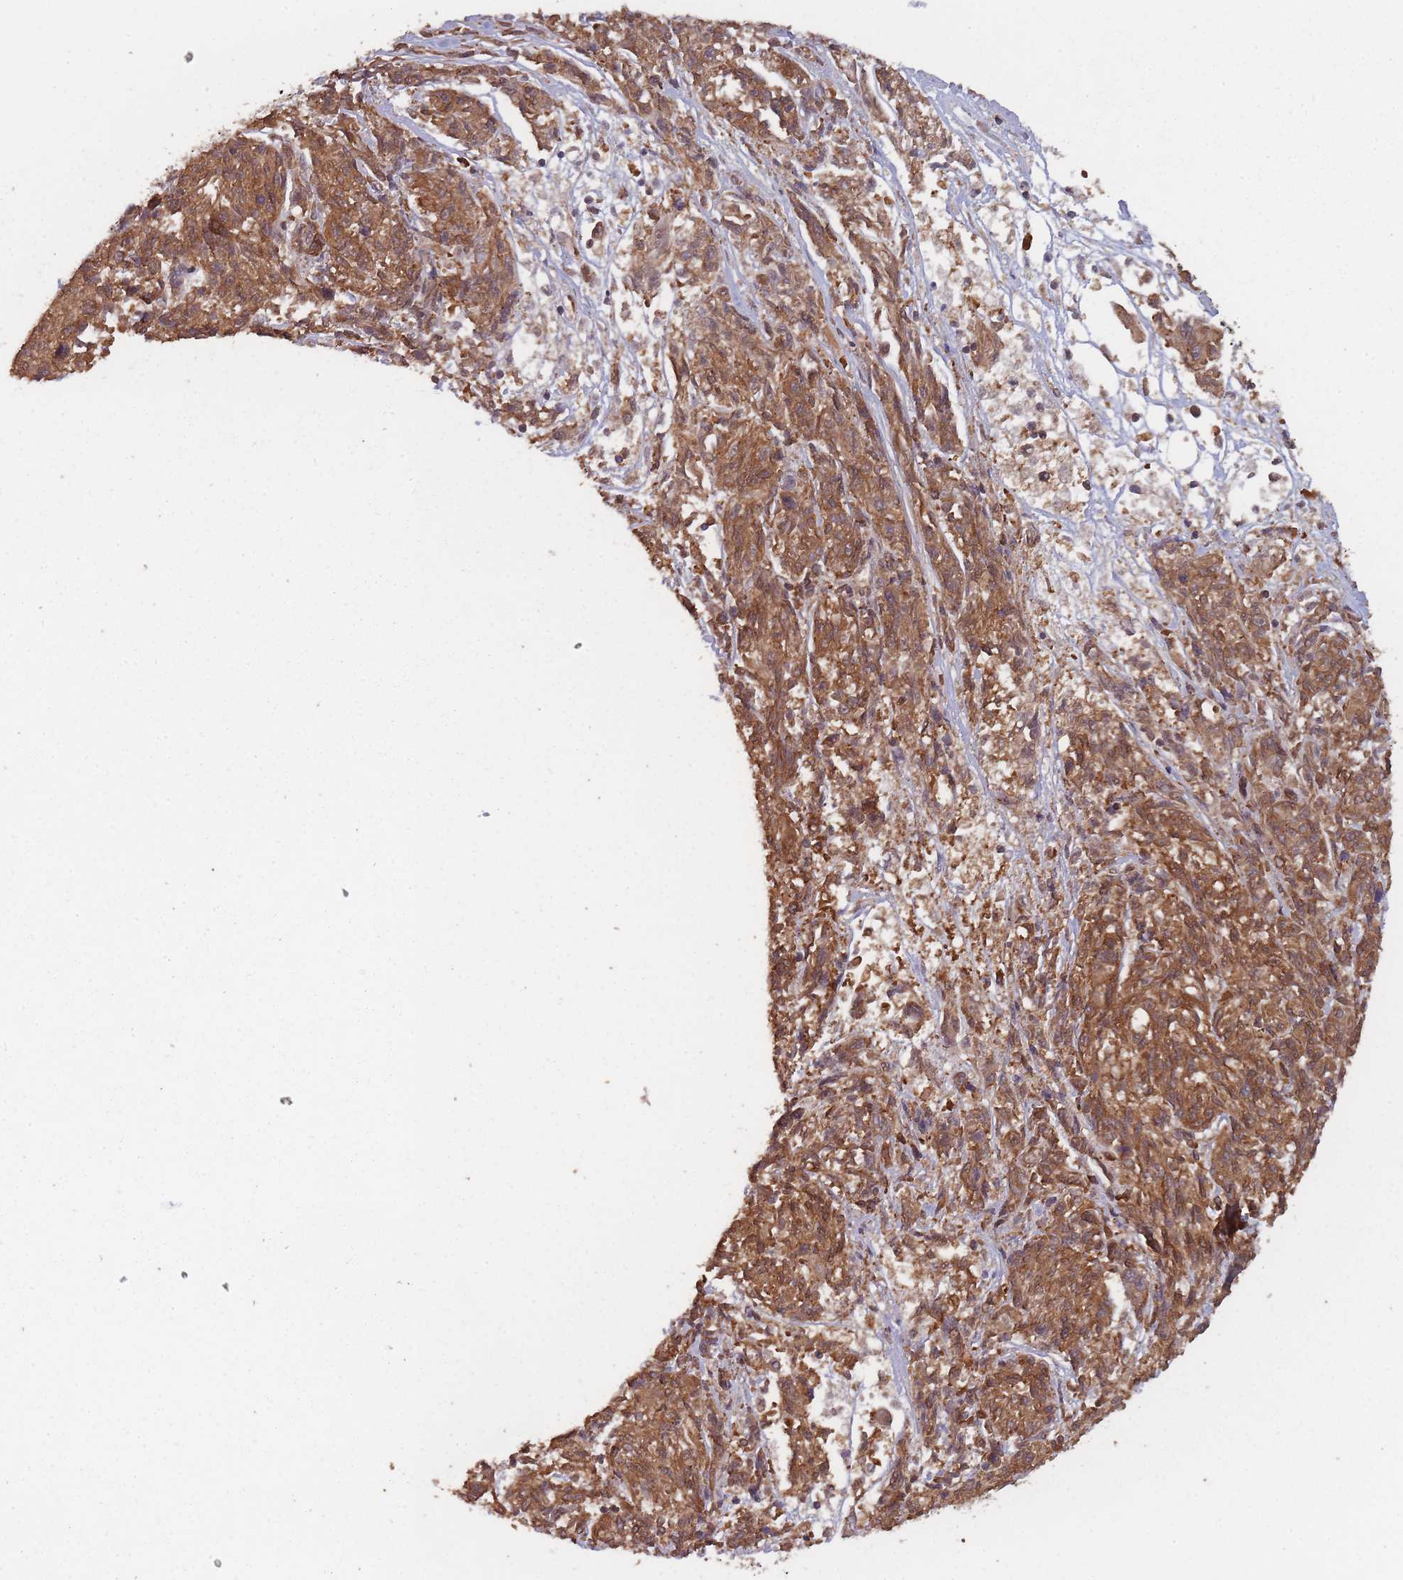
{"staining": {"intensity": "moderate", "quantity": ">75%", "location": "cytoplasmic/membranous"}, "tissue": "melanoma", "cell_type": "Tumor cells", "image_type": "cancer", "snomed": [{"axis": "morphology", "description": "Malignant melanoma, NOS"}, {"axis": "topography", "description": "Skin"}], "caption": "Melanoma stained for a protein demonstrates moderate cytoplasmic/membranous positivity in tumor cells. The protein of interest is stained brown, and the nuclei are stained in blue (DAB (3,3'-diaminobenzidine) IHC with brightfield microscopy, high magnification).", "gene": "PPP6R3", "patient": {"sex": "male", "age": 53}}